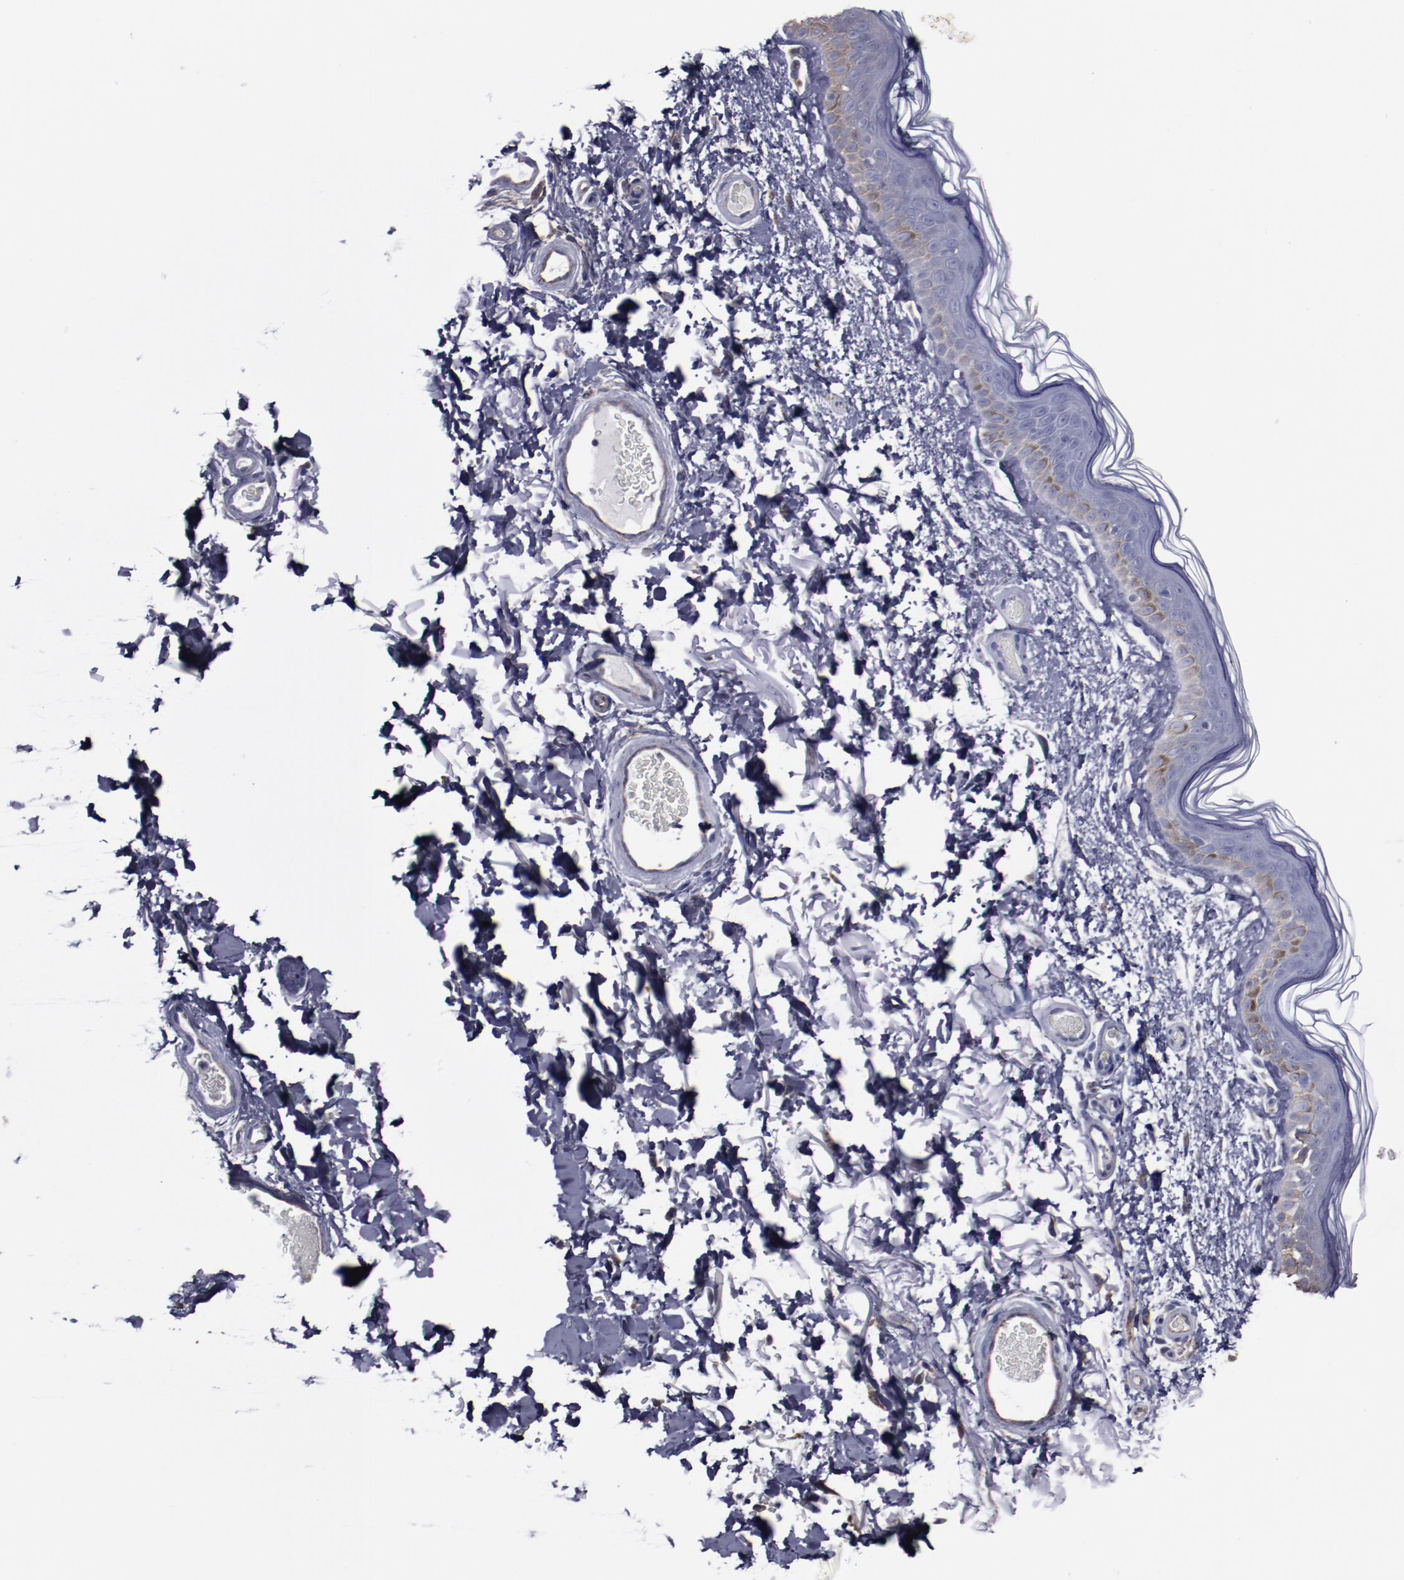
{"staining": {"intensity": "negative", "quantity": "none", "location": "none"}, "tissue": "skin", "cell_type": "Fibroblasts", "image_type": "normal", "snomed": [{"axis": "morphology", "description": "Normal tissue, NOS"}, {"axis": "topography", "description": "Skin"}], "caption": "DAB immunohistochemical staining of normal human skin demonstrates no significant expression in fibroblasts. The staining was performed using DAB (3,3'-diaminobenzidine) to visualize the protein expression in brown, while the nuclei were stained in blue with hematoxylin (Magnification: 20x).", "gene": "RPS4X", "patient": {"sex": "male", "age": 63}}